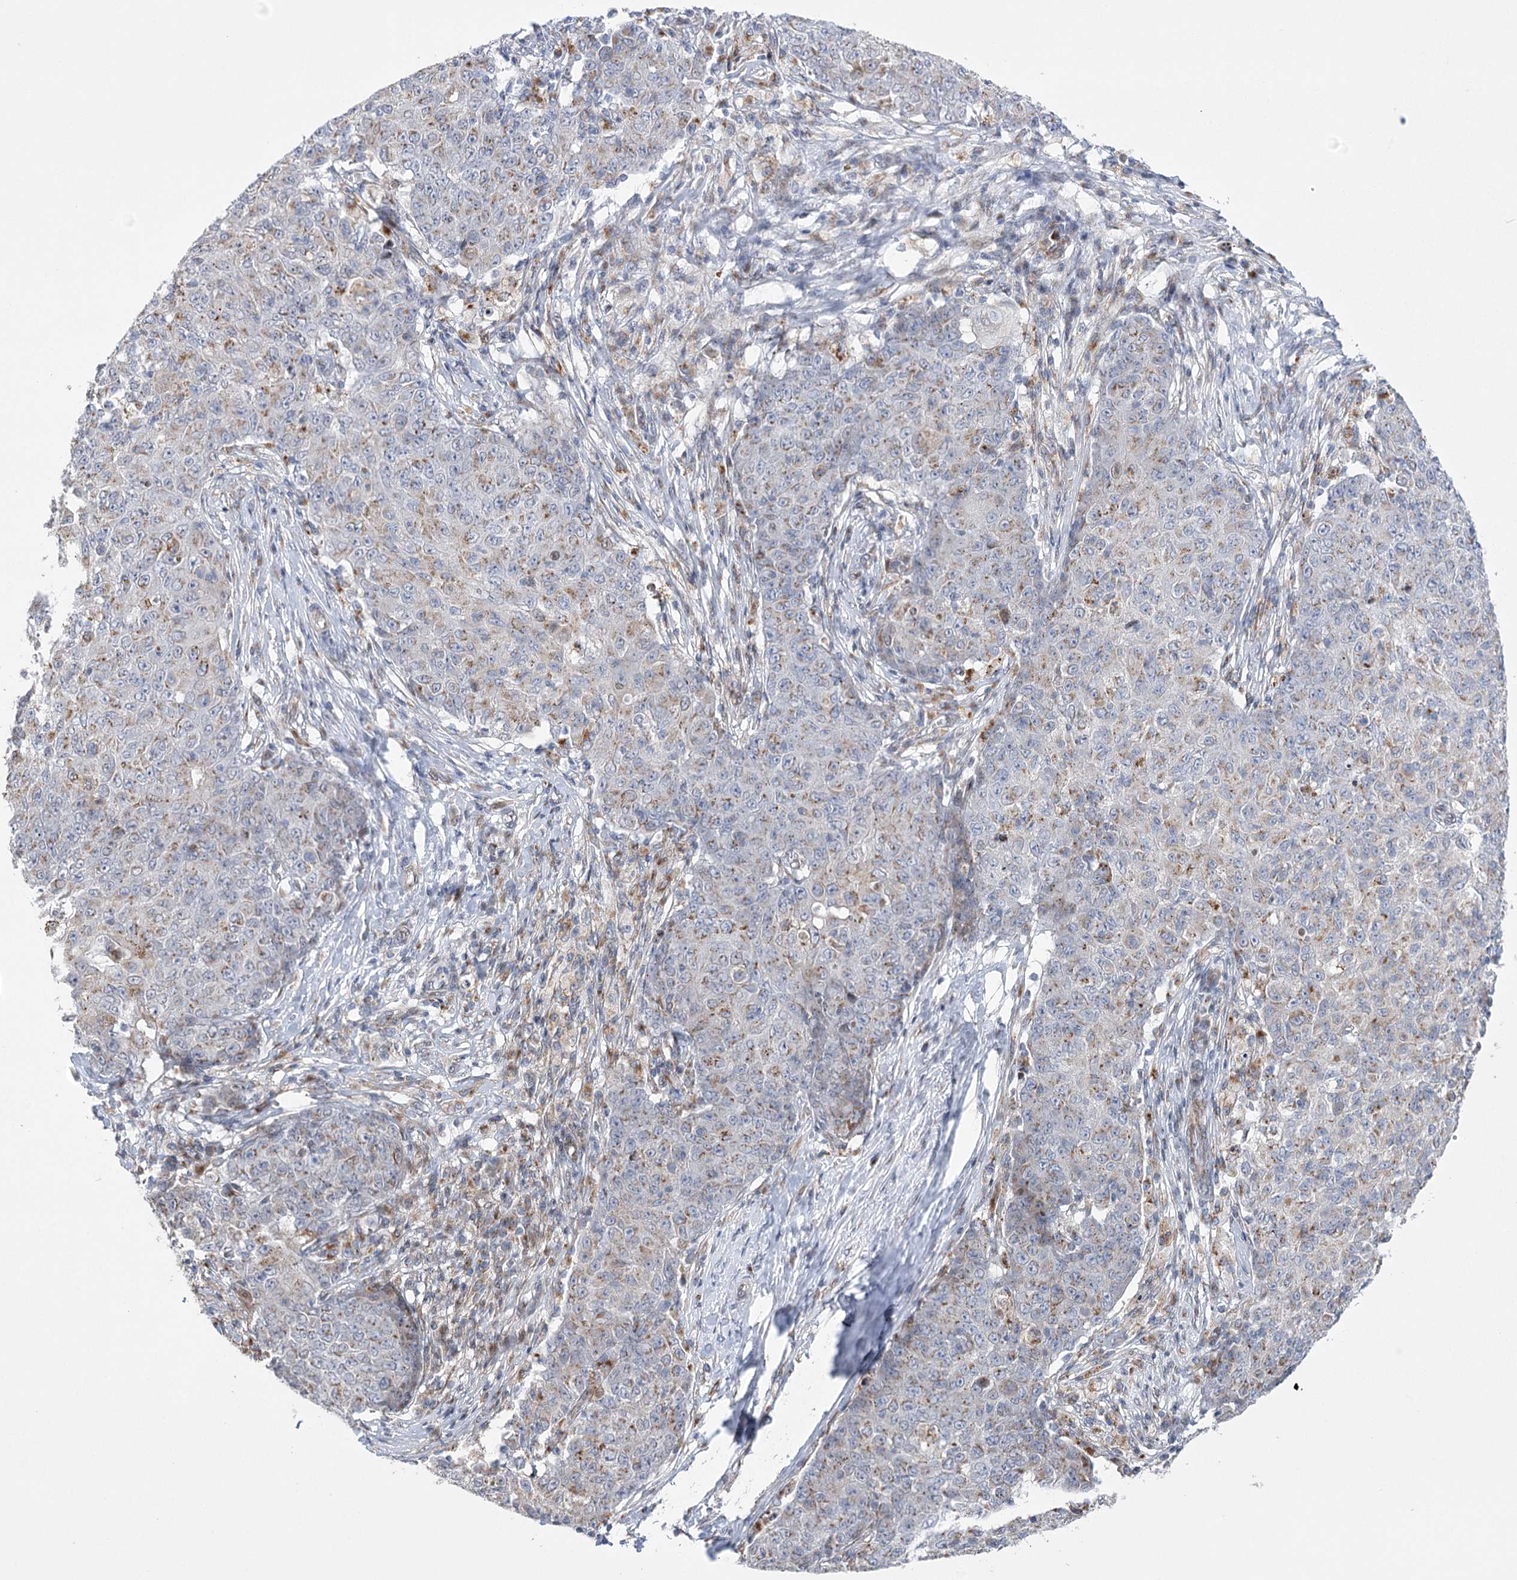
{"staining": {"intensity": "weak", "quantity": "25%-75%", "location": "cytoplasmic/membranous"}, "tissue": "ovarian cancer", "cell_type": "Tumor cells", "image_type": "cancer", "snomed": [{"axis": "morphology", "description": "Carcinoma, endometroid"}, {"axis": "topography", "description": "Ovary"}], "caption": "Immunohistochemical staining of human ovarian endometroid carcinoma demonstrates low levels of weak cytoplasmic/membranous staining in about 25%-75% of tumor cells.", "gene": "NME7", "patient": {"sex": "female", "age": 42}}